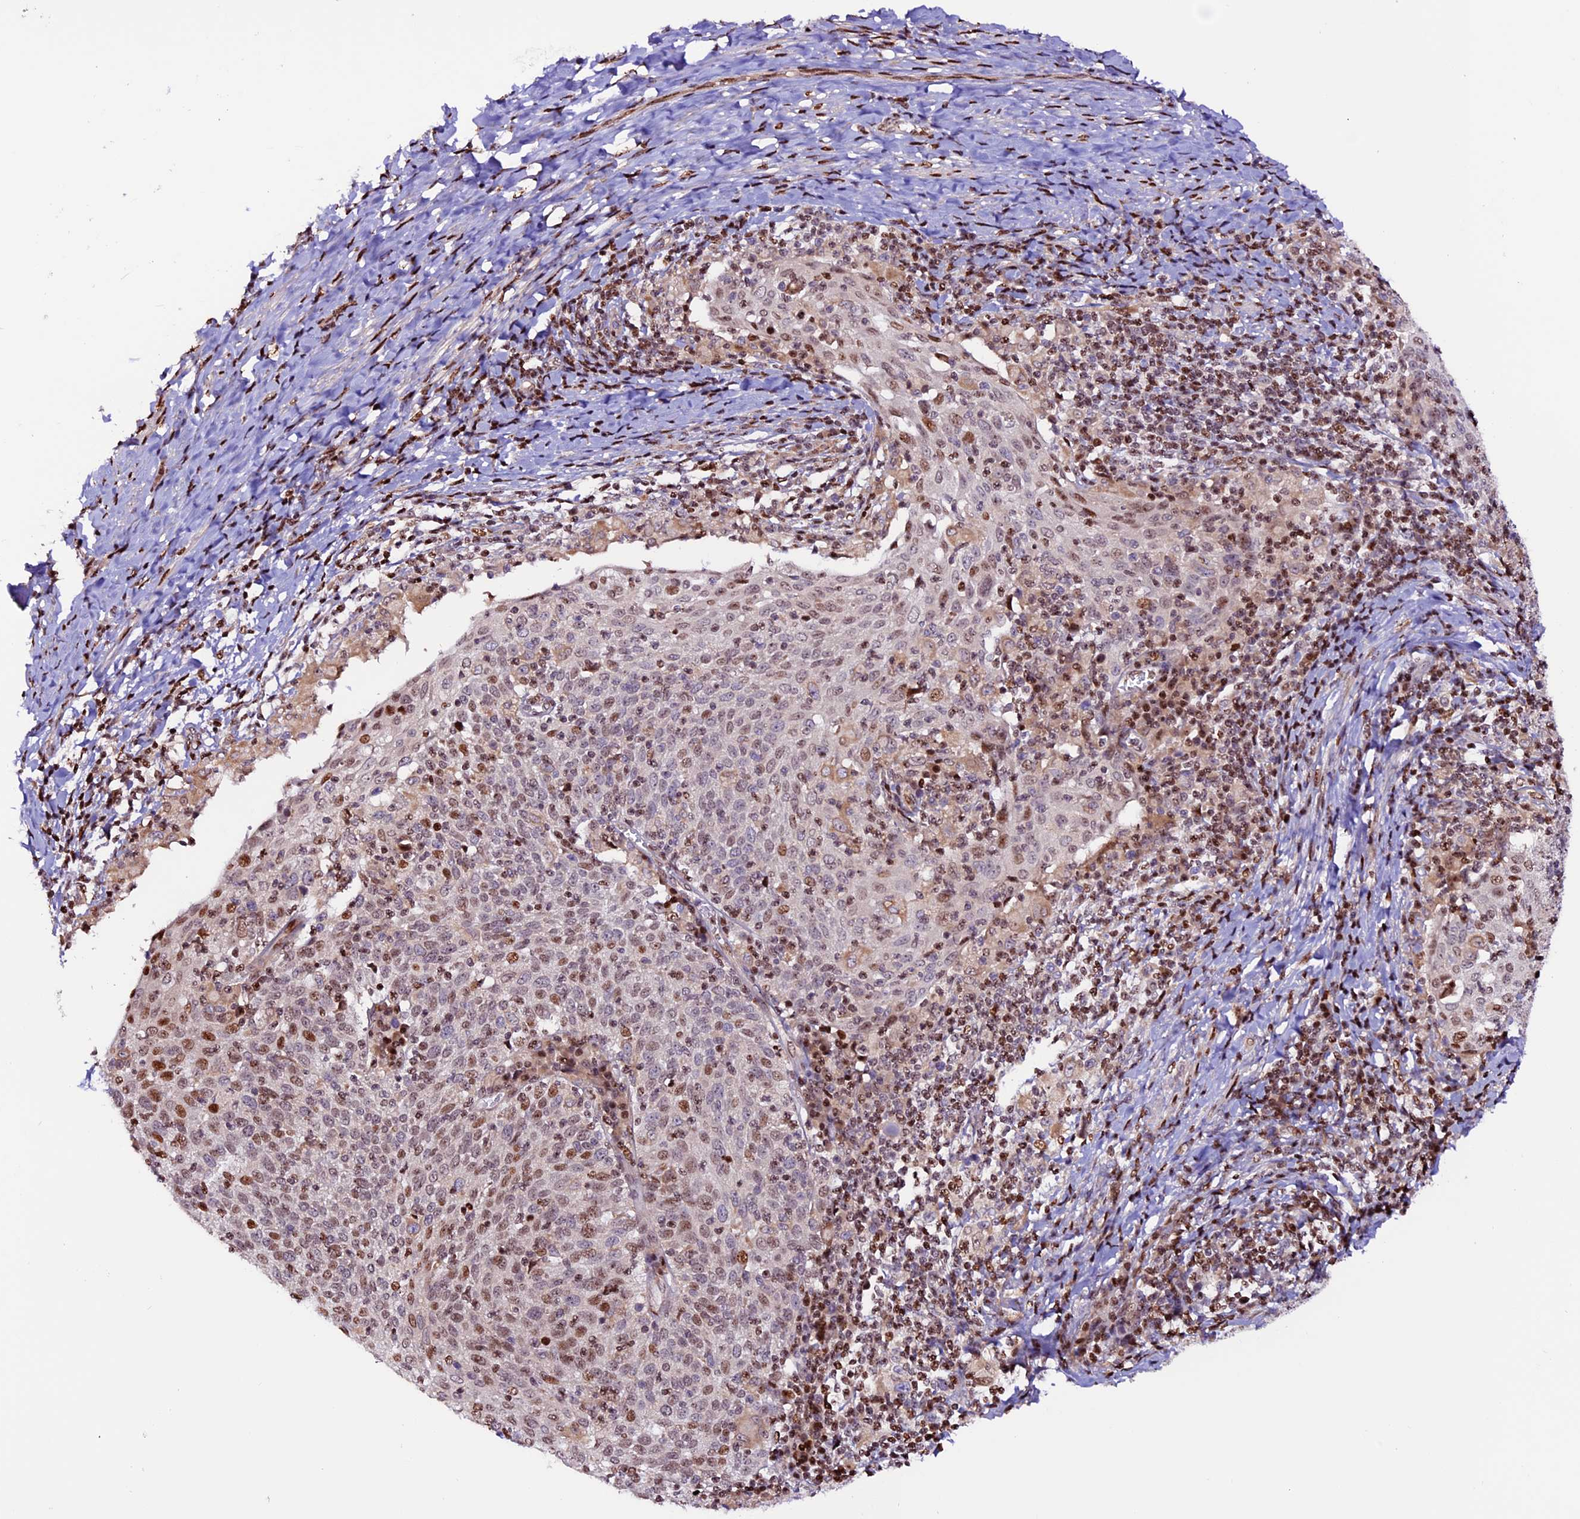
{"staining": {"intensity": "moderate", "quantity": "25%-75%", "location": "nuclear"}, "tissue": "cervical cancer", "cell_type": "Tumor cells", "image_type": "cancer", "snomed": [{"axis": "morphology", "description": "Squamous cell carcinoma, NOS"}, {"axis": "topography", "description": "Cervix"}], "caption": "Human squamous cell carcinoma (cervical) stained with a brown dye demonstrates moderate nuclear positive staining in approximately 25%-75% of tumor cells.", "gene": "RINL", "patient": {"sex": "female", "age": 52}}